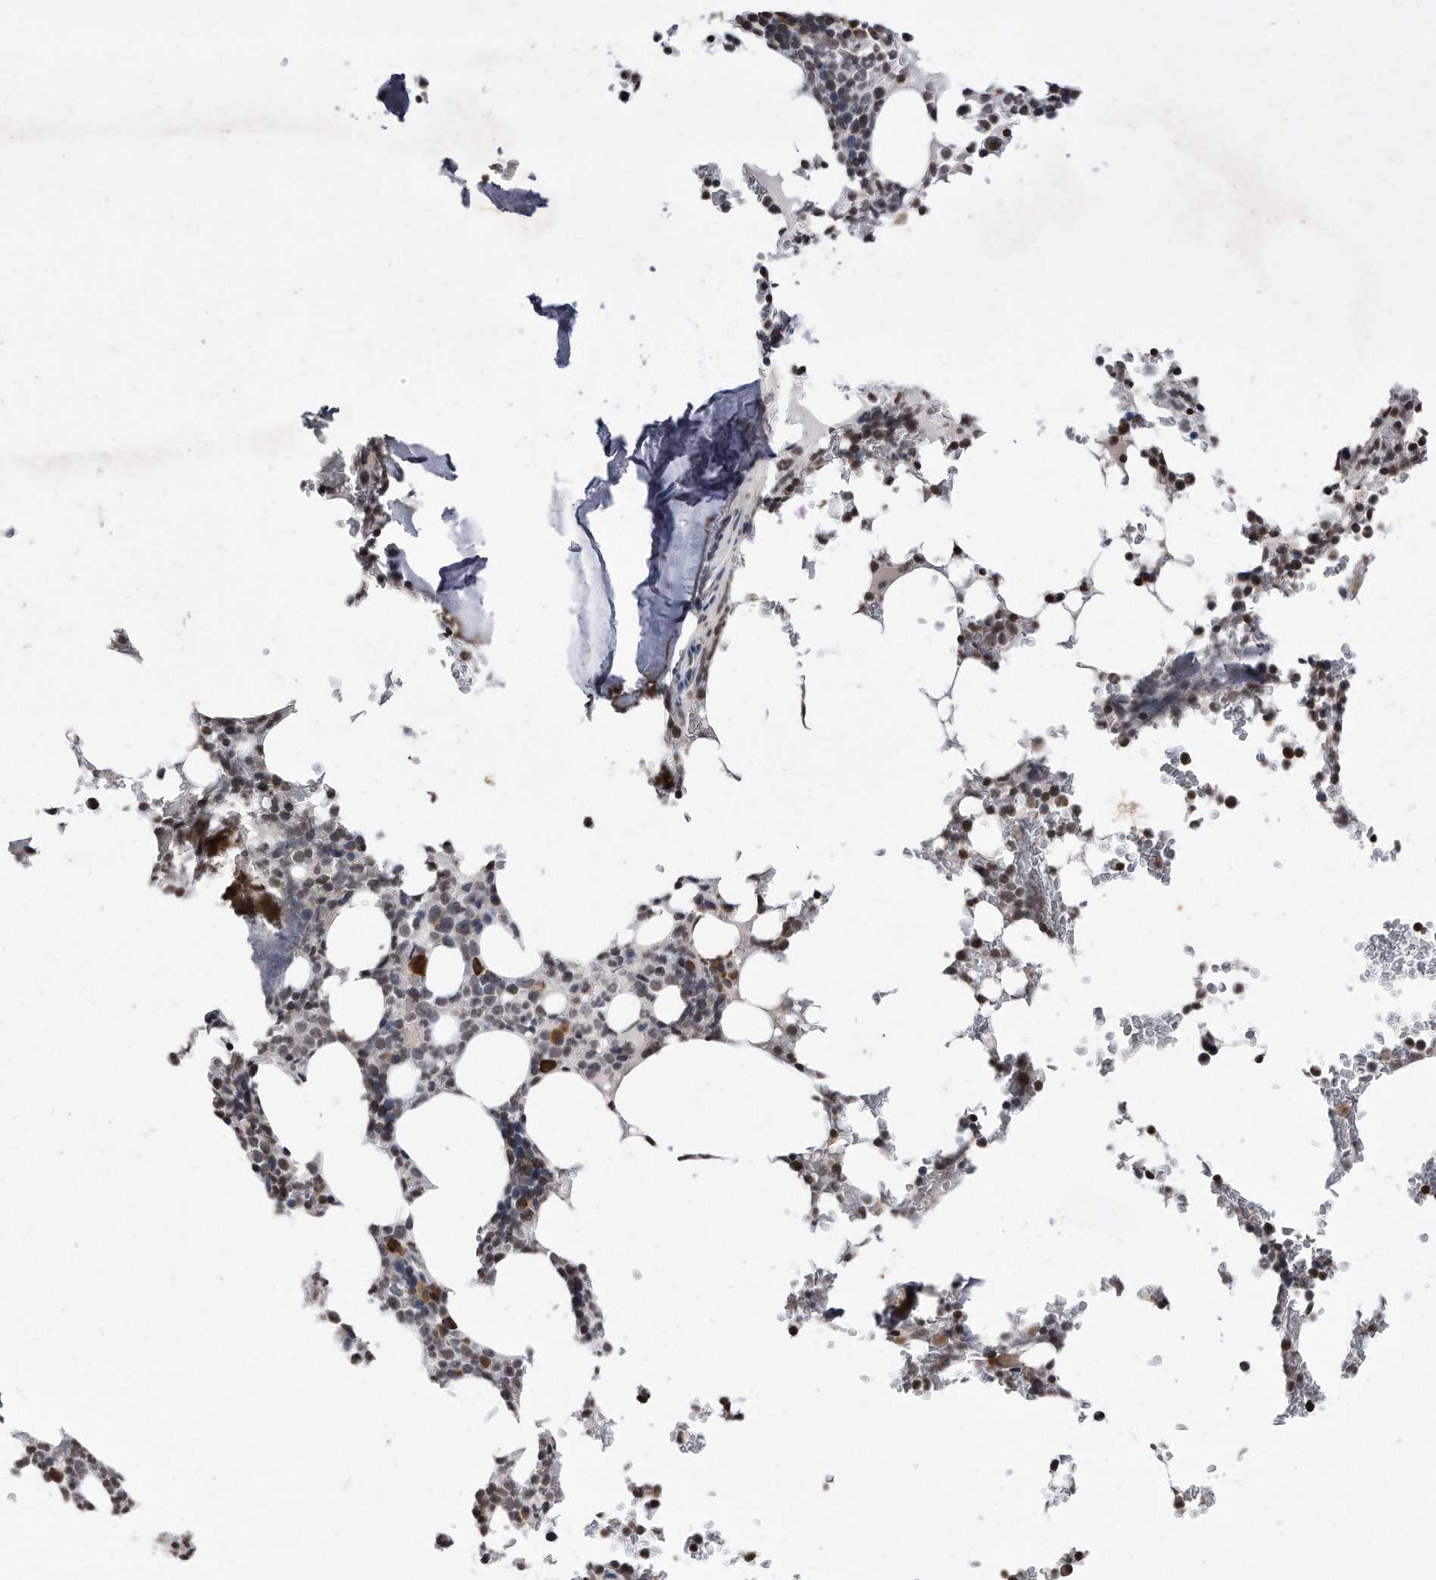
{"staining": {"intensity": "moderate", "quantity": "<25%", "location": "cytoplasmic/membranous"}, "tissue": "bone marrow", "cell_type": "Hematopoietic cells", "image_type": "normal", "snomed": [{"axis": "morphology", "description": "Normal tissue, NOS"}, {"axis": "topography", "description": "Bone marrow"}], "caption": "Hematopoietic cells exhibit low levels of moderate cytoplasmic/membranous positivity in approximately <25% of cells in unremarkable human bone marrow. The staining was performed using DAB (3,3'-diaminobenzidine) to visualize the protein expression in brown, while the nuclei were stained in blue with hematoxylin (Magnification: 20x).", "gene": "DAB1", "patient": {"sex": "male", "age": 58}}